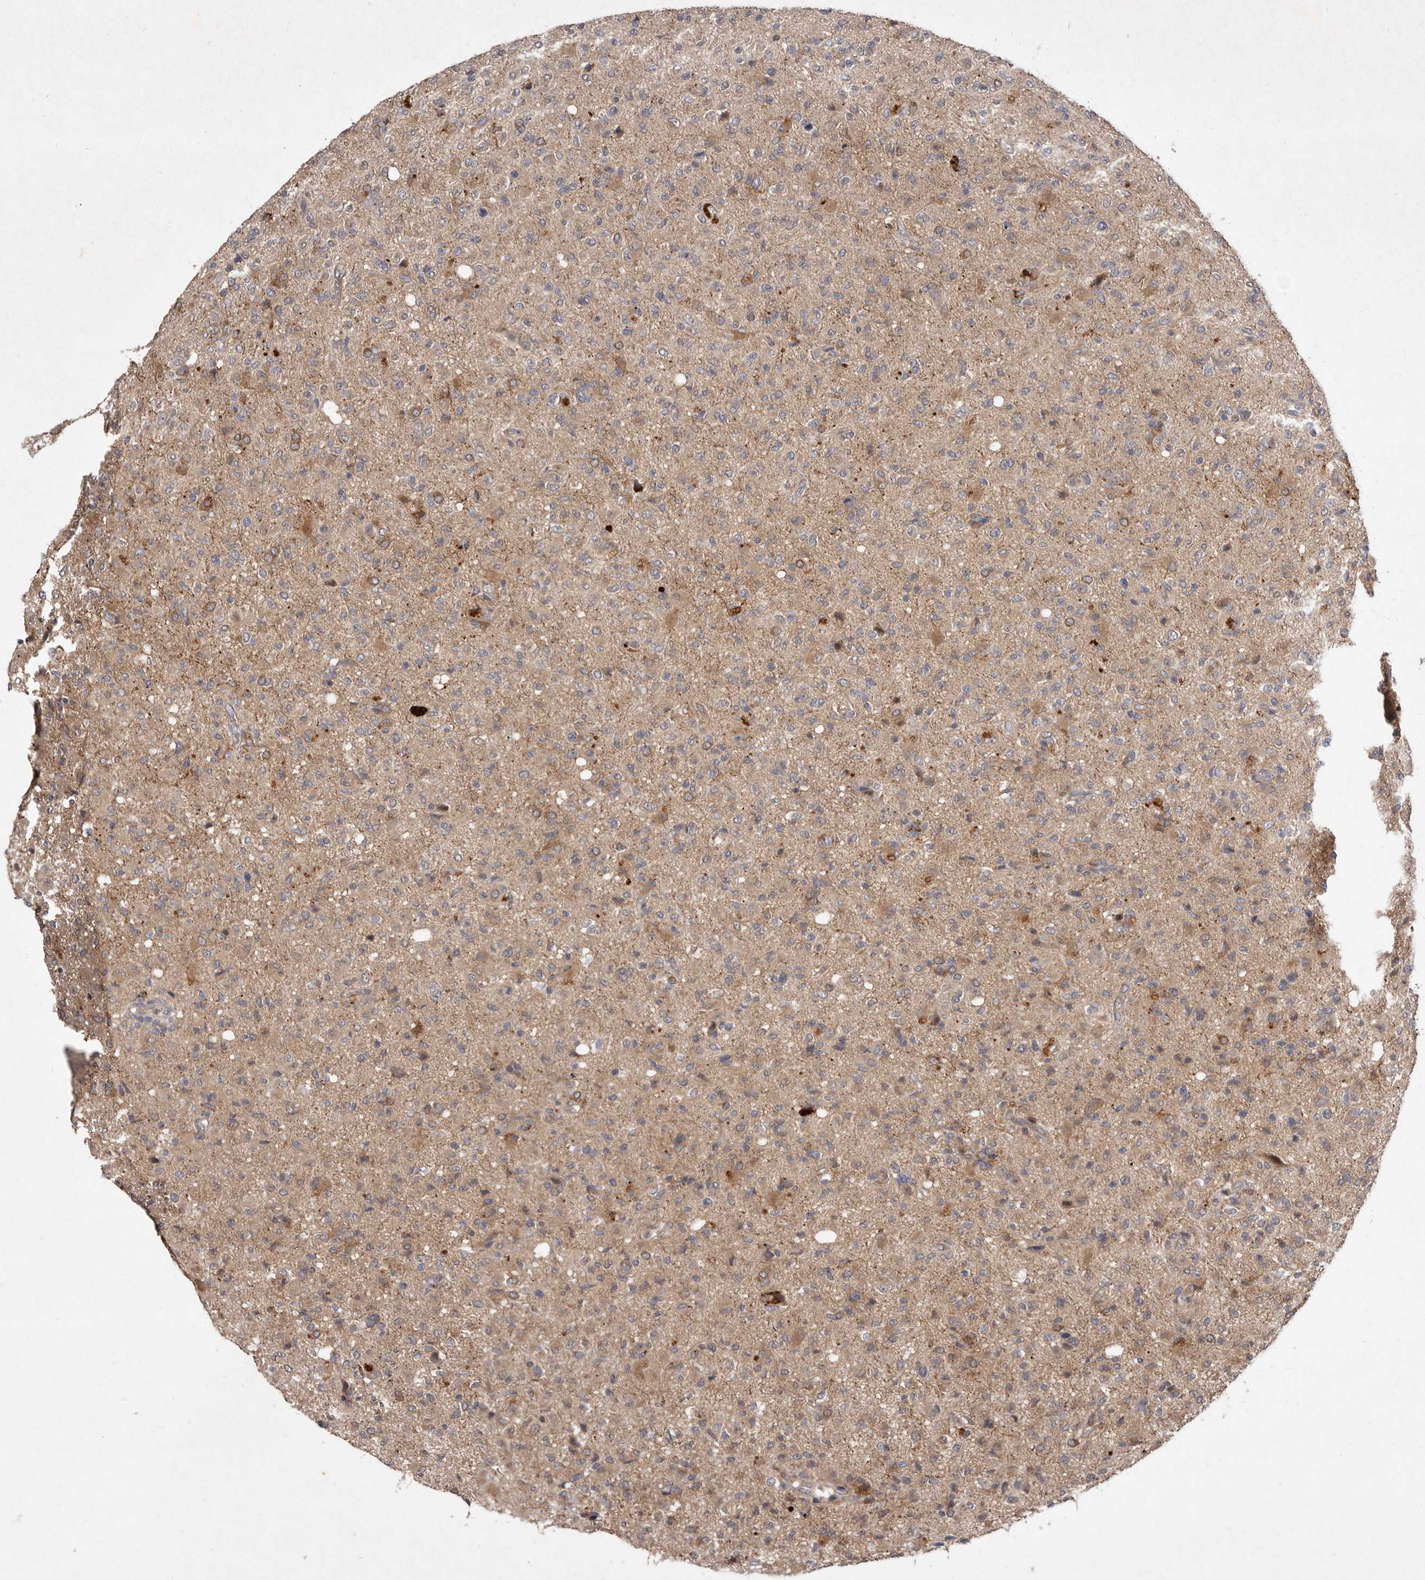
{"staining": {"intensity": "weak", "quantity": ">75%", "location": "cytoplasmic/membranous"}, "tissue": "glioma", "cell_type": "Tumor cells", "image_type": "cancer", "snomed": [{"axis": "morphology", "description": "Glioma, malignant, High grade"}, {"axis": "topography", "description": "Brain"}], "caption": "About >75% of tumor cells in human malignant high-grade glioma show weak cytoplasmic/membranous protein positivity as visualized by brown immunohistochemical staining.", "gene": "FLAD1", "patient": {"sex": "female", "age": 57}}